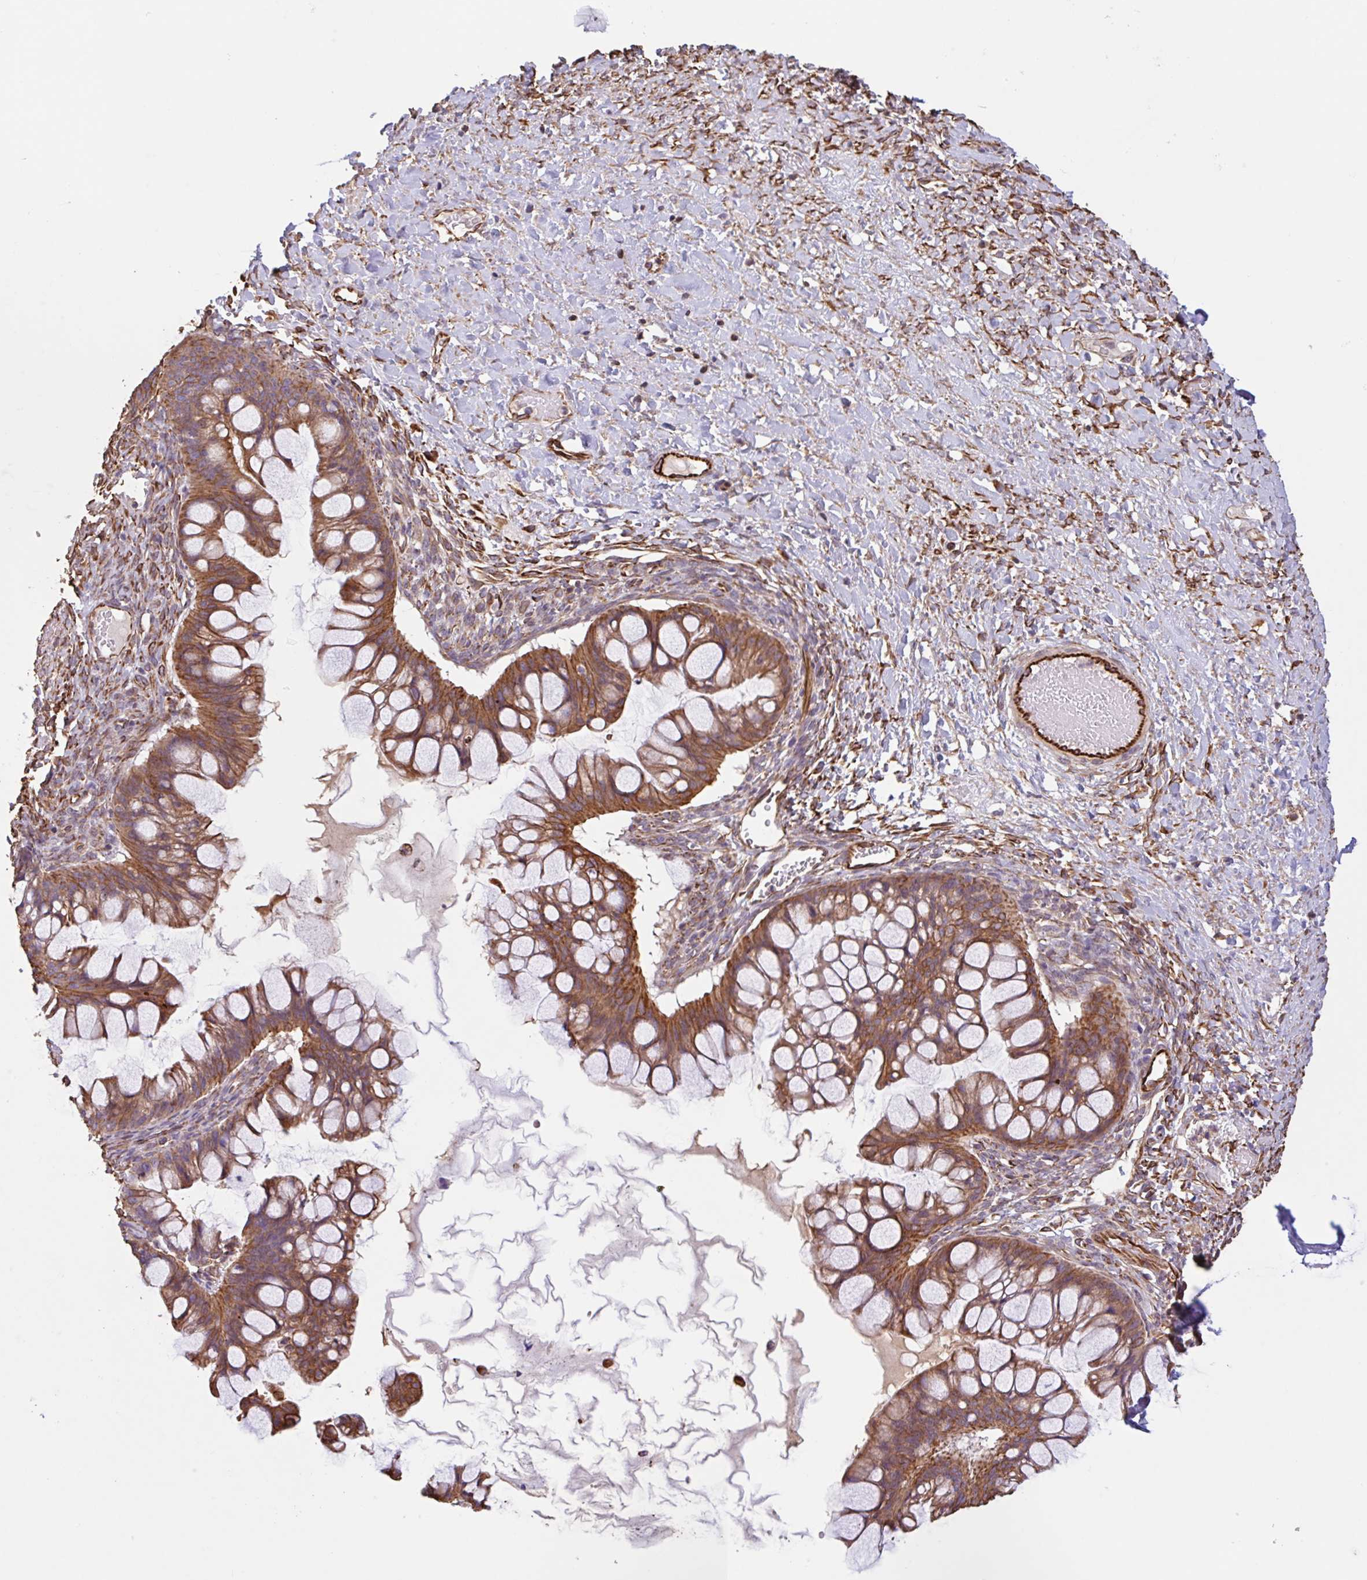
{"staining": {"intensity": "strong", "quantity": ">75%", "location": "cytoplasmic/membranous"}, "tissue": "ovarian cancer", "cell_type": "Tumor cells", "image_type": "cancer", "snomed": [{"axis": "morphology", "description": "Cystadenocarcinoma, mucinous, NOS"}, {"axis": "topography", "description": "Ovary"}], "caption": "Ovarian cancer tissue demonstrates strong cytoplasmic/membranous positivity in about >75% of tumor cells, visualized by immunohistochemistry.", "gene": "ZNF790", "patient": {"sex": "female", "age": 73}}